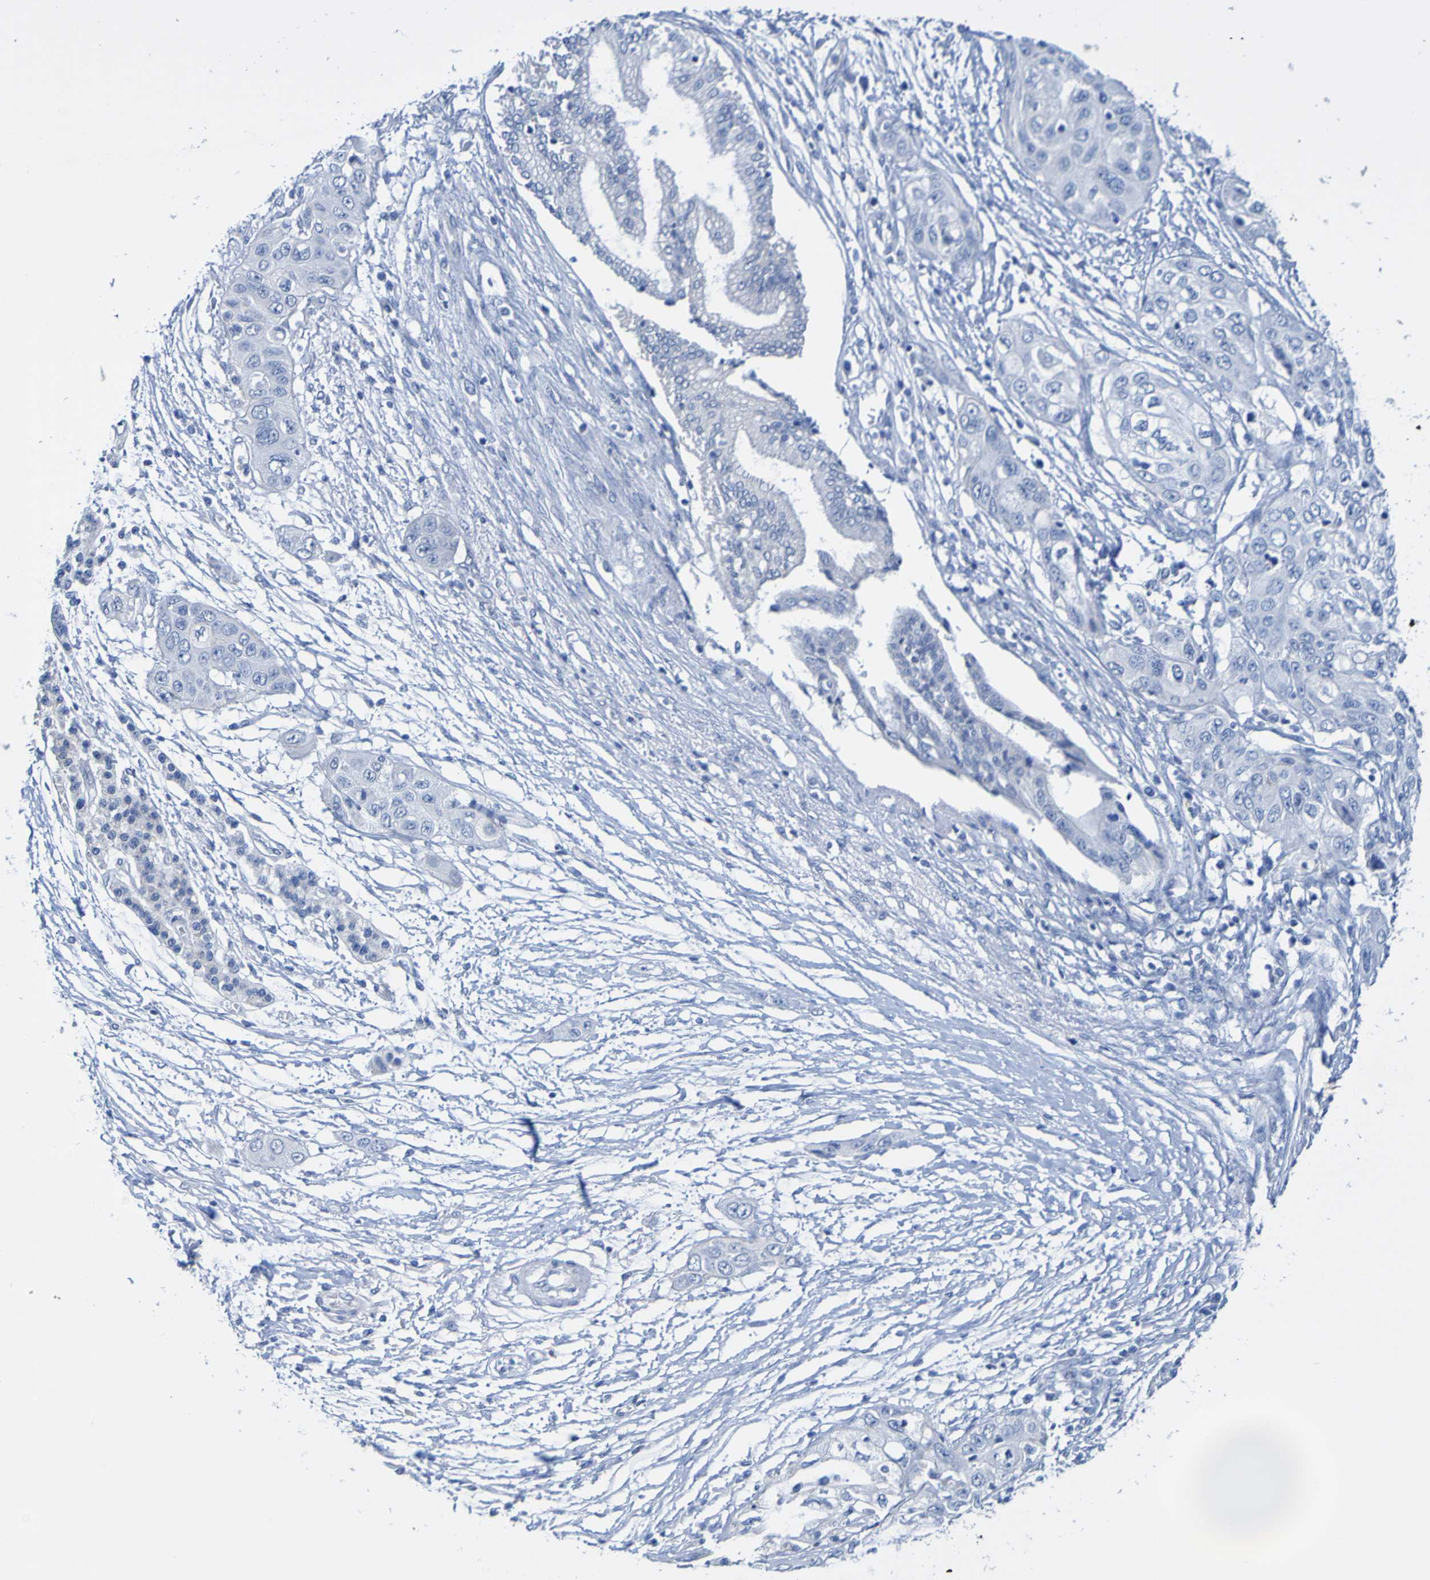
{"staining": {"intensity": "negative", "quantity": "none", "location": "none"}, "tissue": "pancreatic cancer", "cell_type": "Tumor cells", "image_type": "cancer", "snomed": [{"axis": "morphology", "description": "Adenocarcinoma, NOS"}, {"axis": "topography", "description": "Pancreas"}], "caption": "Immunohistochemistry (IHC) image of neoplastic tissue: pancreatic cancer (adenocarcinoma) stained with DAB (3,3'-diaminobenzidine) demonstrates no significant protein positivity in tumor cells.", "gene": "ACMSD", "patient": {"sex": "female", "age": 70}}